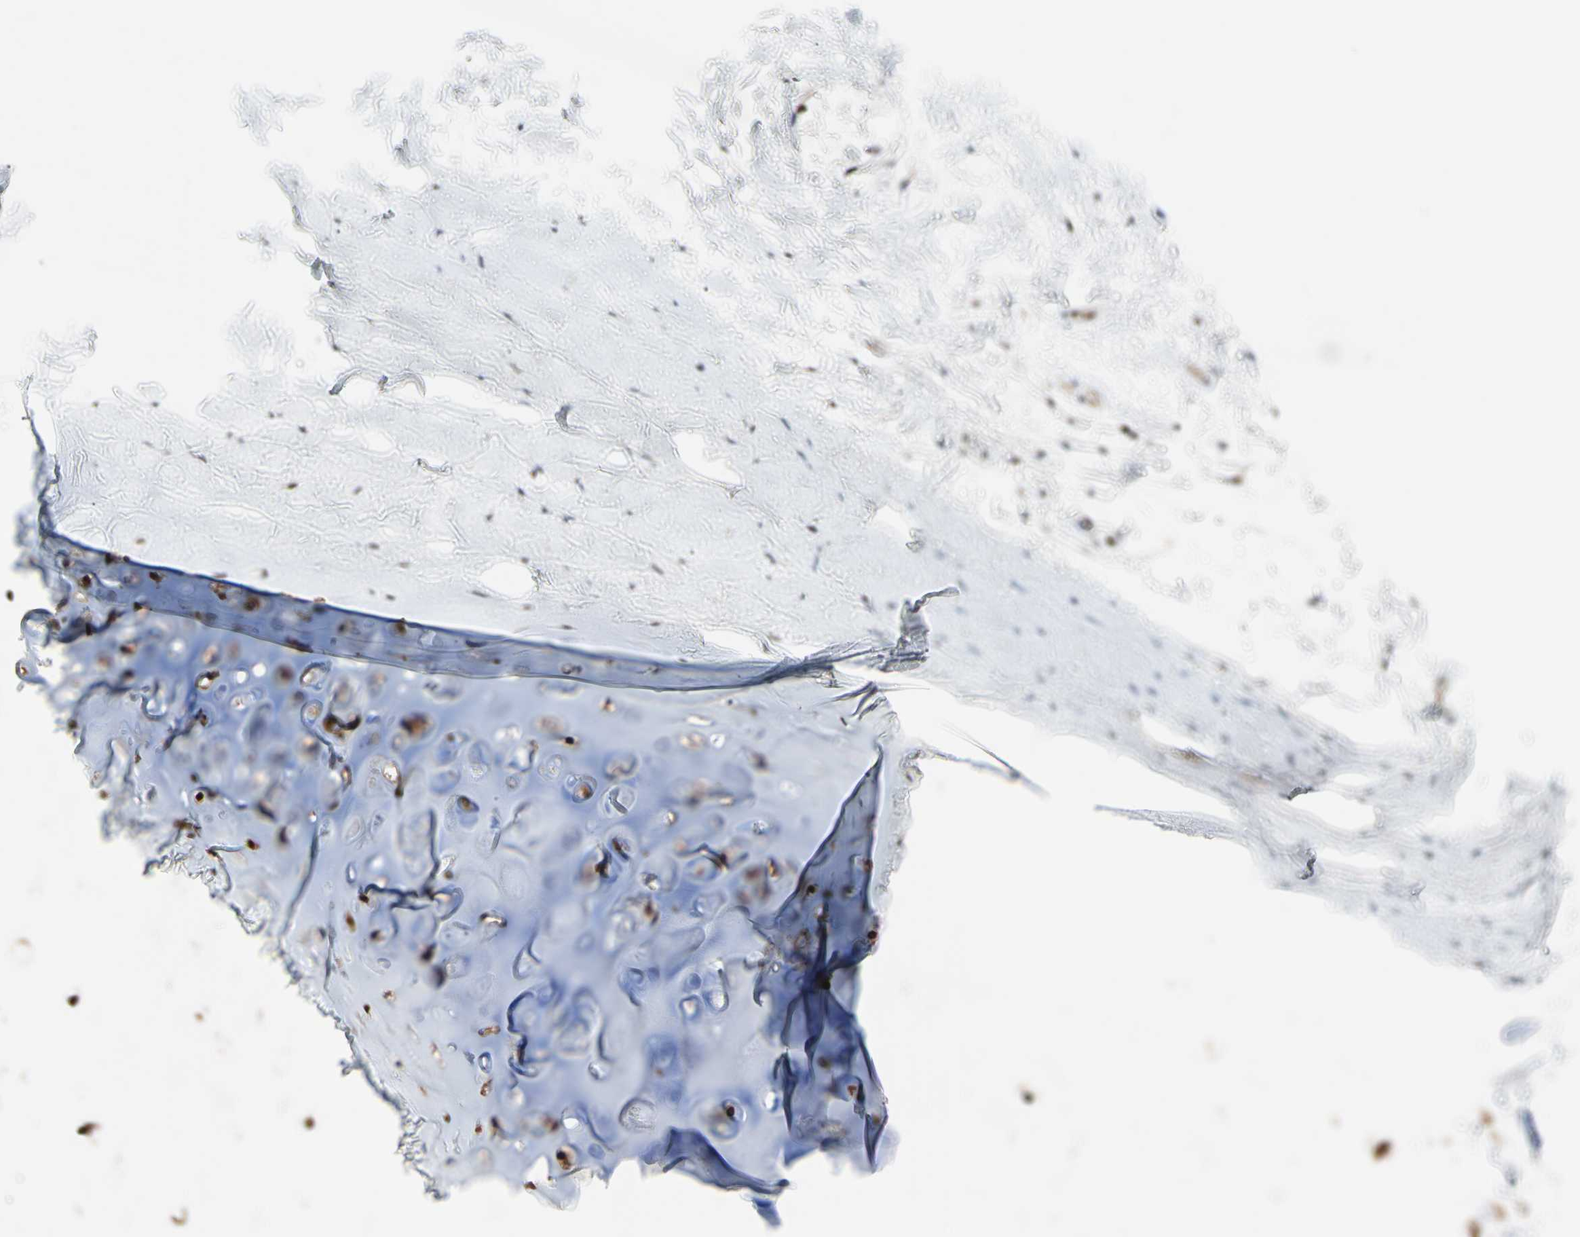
{"staining": {"intensity": "weak", "quantity": ">75%", "location": "cytoplasmic/membranous"}, "tissue": "adipose tissue", "cell_type": "Adipocytes", "image_type": "normal", "snomed": [{"axis": "morphology", "description": "Normal tissue, NOS"}, {"axis": "topography", "description": "Bronchus"}], "caption": "The histopathology image shows immunohistochemical staining of normal adipose tissue. There is weak cytoplasmic/membranous staining is present in about >75% of adipocytes.", "gene": "PSMD10", "patient": {"sex": "female", "age": 73}}